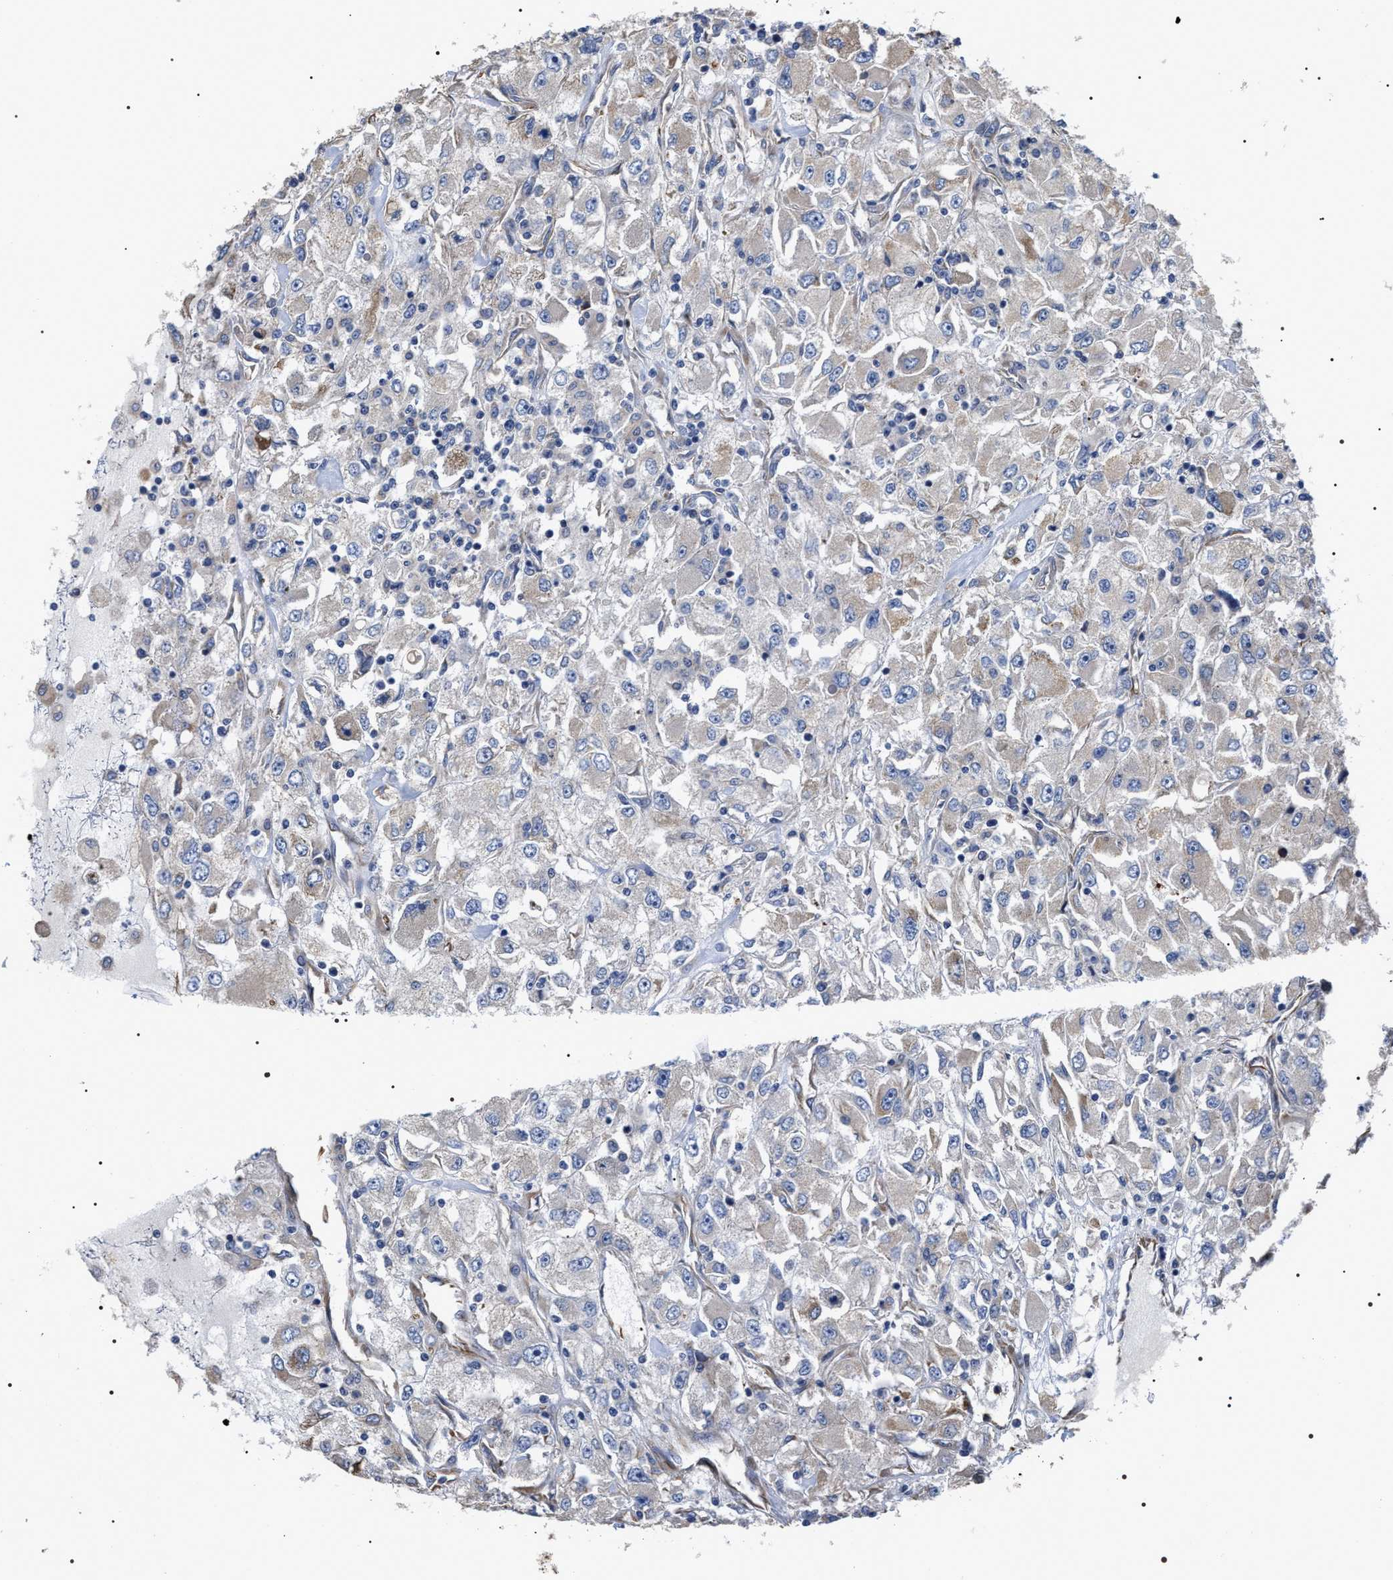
{"staining": {"intensity": "negative", "quantity": "none", "location": "none"}, "tissue": "renal cancer", "cell_type": "Tumor cells", "image_type": "cancer", "snomed": [{"axis": "morphology", "description": "Adenocarcinoma, NOS"}, {"axis": "topography", "description": "Kidney"}], "caption": "Tumor cells show no significant protein positivity in renal cancer.", "gene": "TSPAN33", "patient": {"sex": "female", "age": 52}}